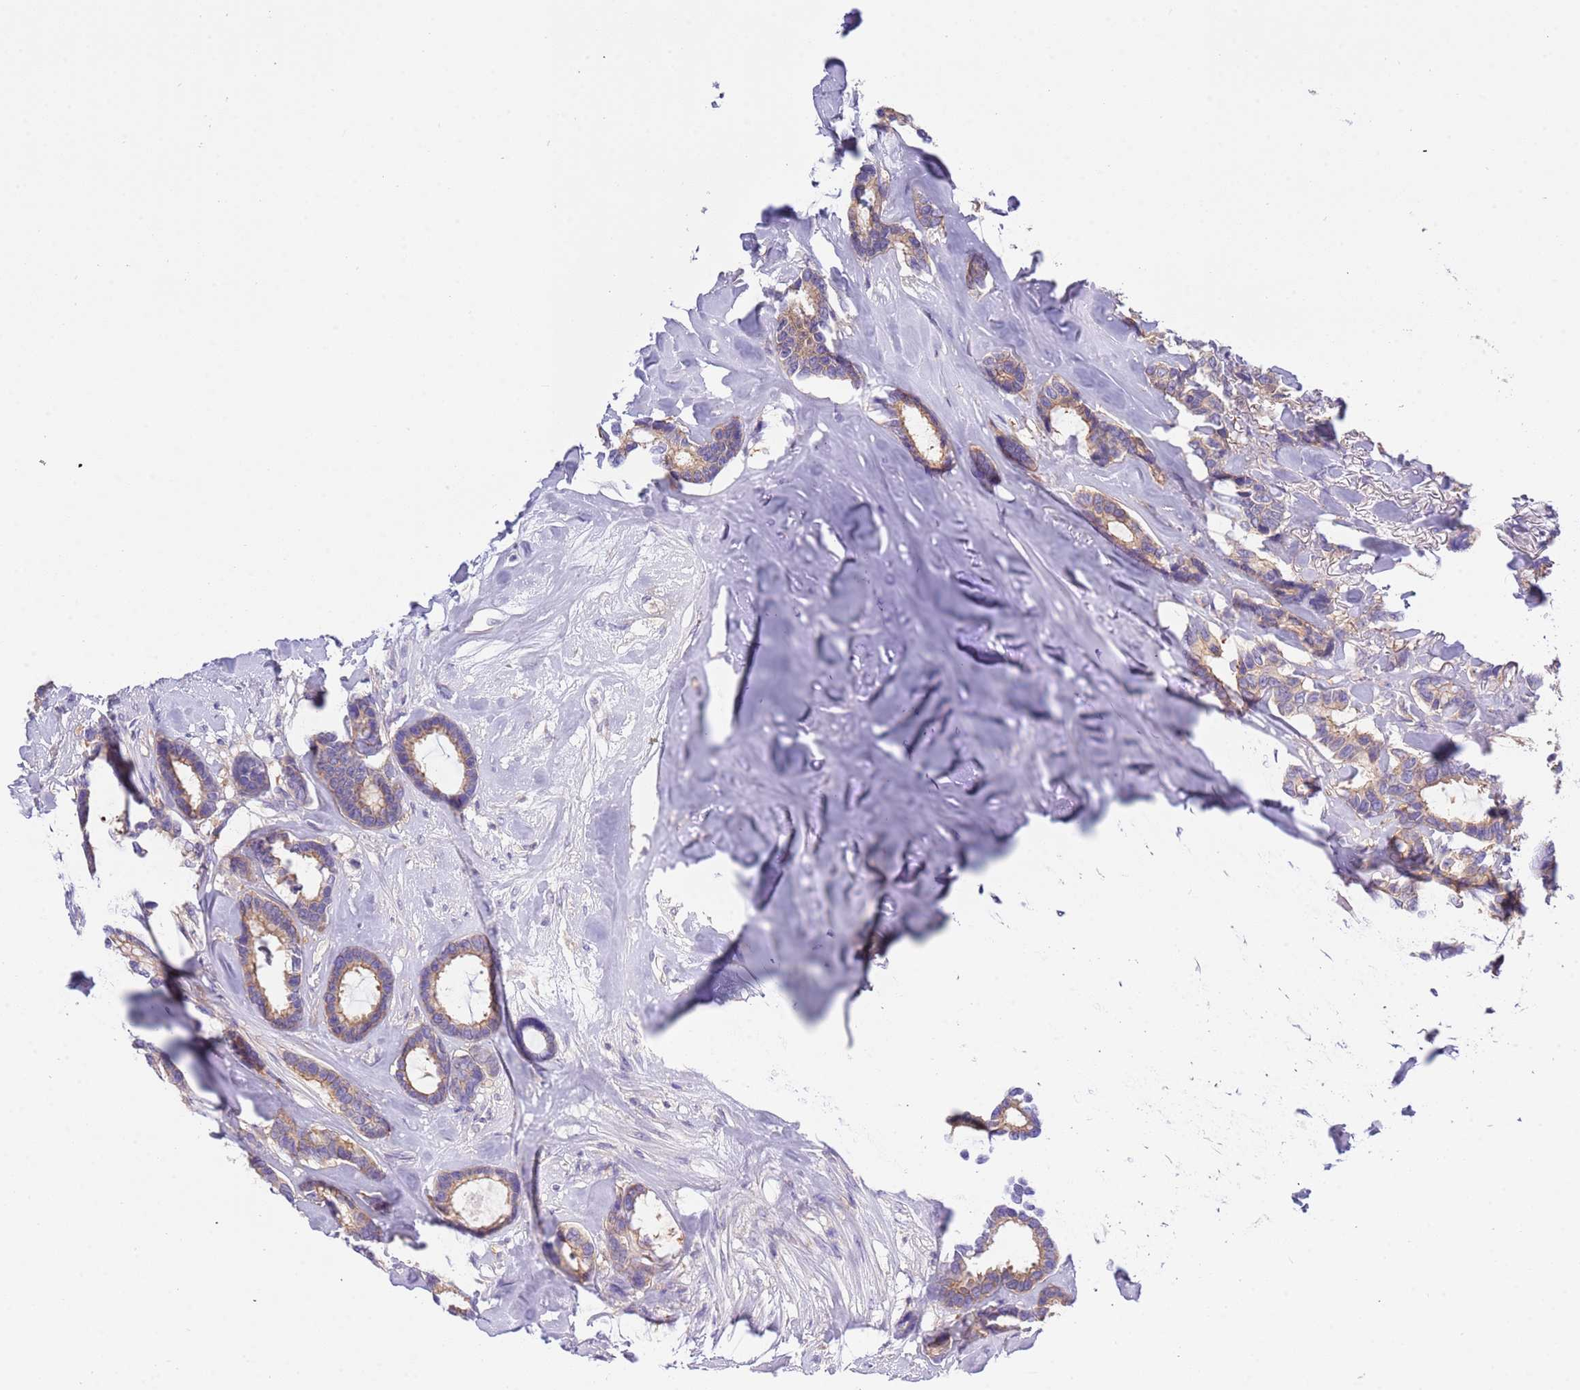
{"staining": {"intensity": "moderate", "quantity": ">75%", "location": "cytoplasmic/membranous"}, "tissue": "breast cancer", "cell_type": "Tumor cells", "image_type": "cancer", "snomed": [{"axis": "morphology", "description": "Duct carcinoma"}, {"axis": "topography", "description": "Breast"}], "caption": "Immunohistochemical staining of human intraductal carcinoma (breast) demonstrates medium levels of moderate cytoplasmic/membranous protein expression in approximately >75% of tumor cells.", "gene": "STIP1", "patient": {"sex": "female", "age": 87}}